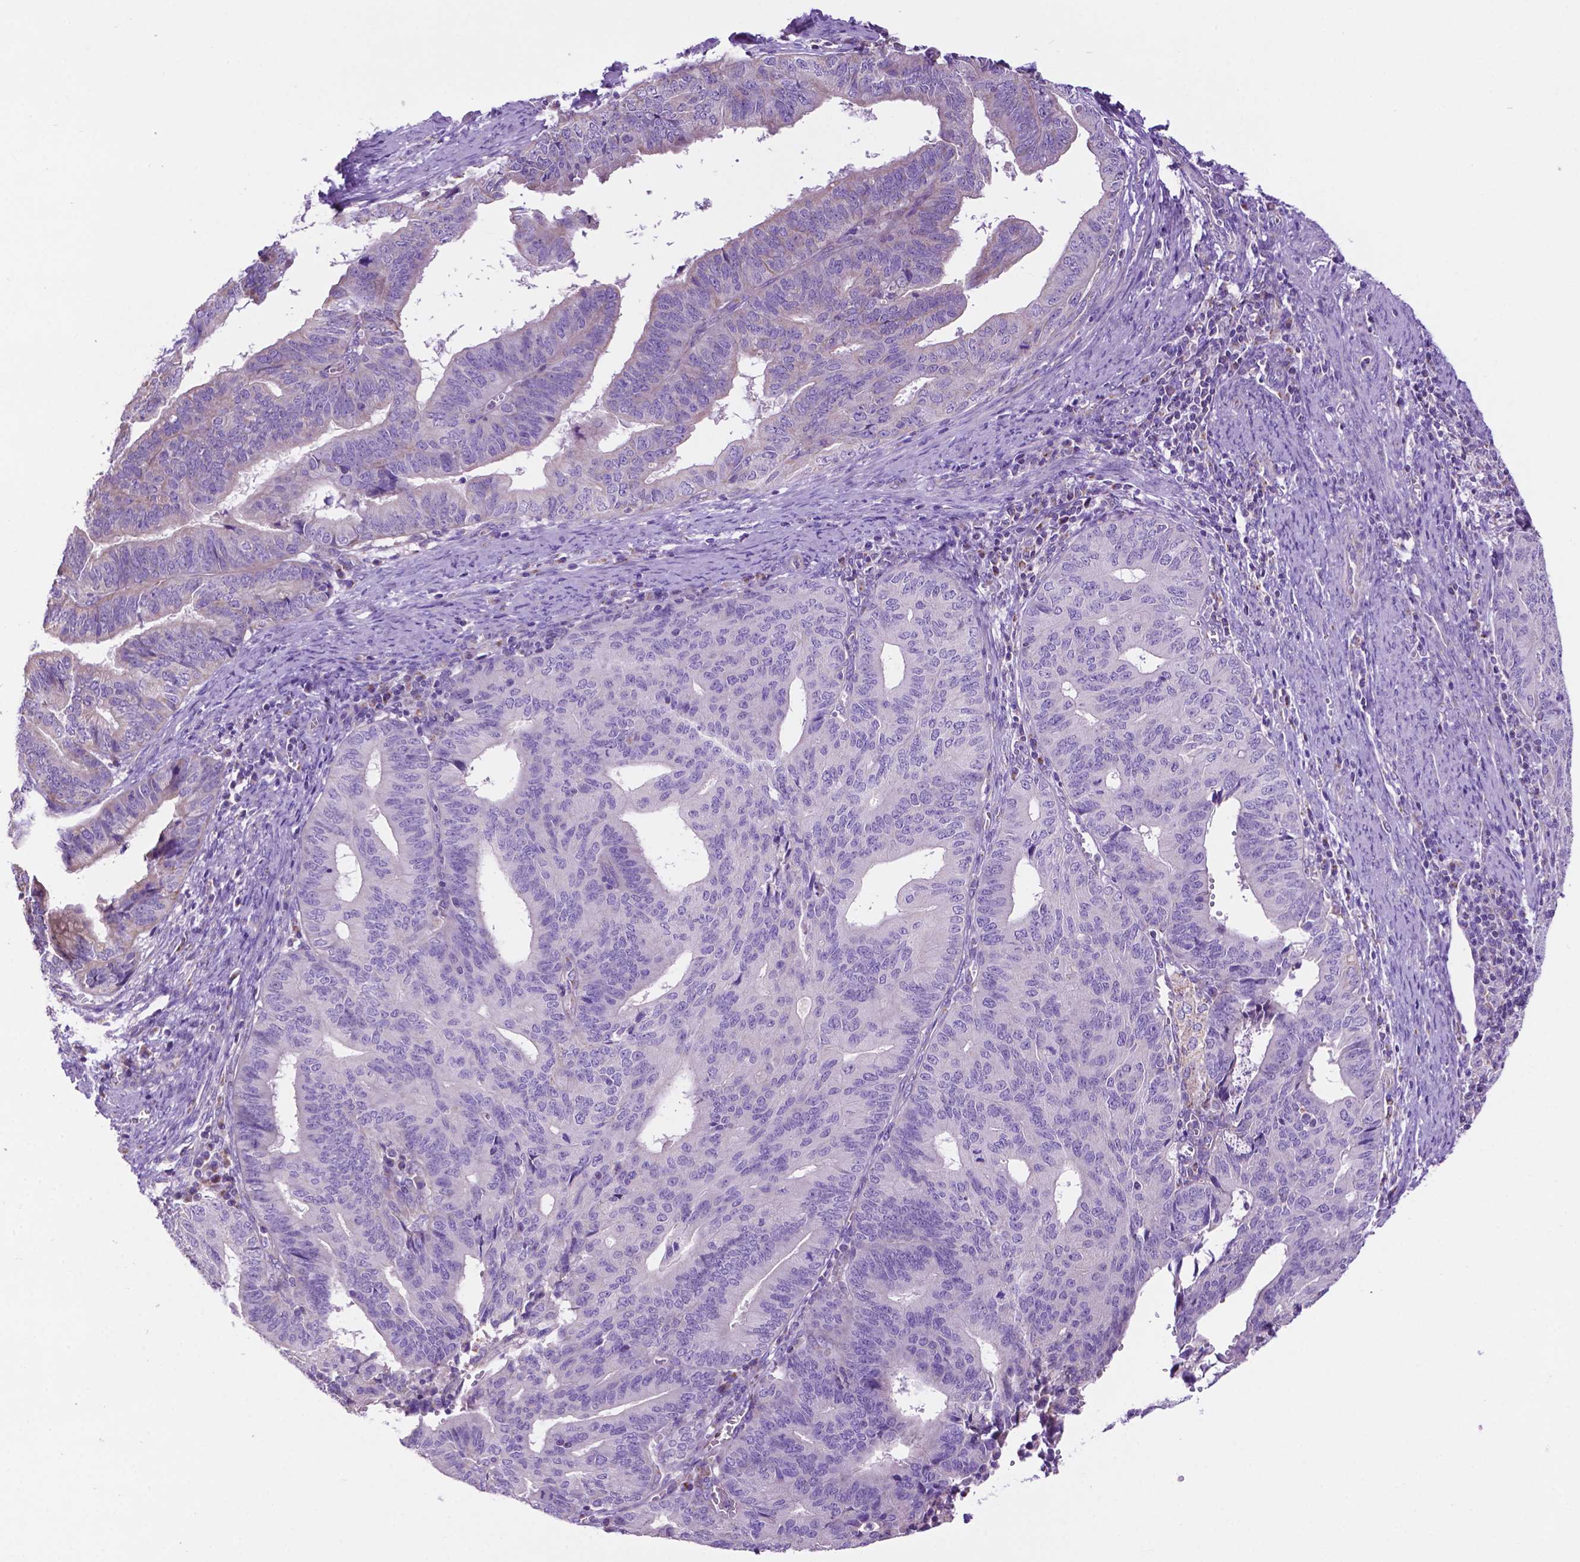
{"staining": {"intensity": "weak", "quantity": "25%-75%", "location": "cytoplasmic/membranous"}, "tissue": "endometrial cancer", "cell_type": "Tumor cells", "image_type": "cancer", "snomed": [{"axis": "morphology", "description": "Adenocarcinoma, NOS"}, {"axis": "topography", "description": "Endometrium"}], "caption": "Human endometrial cancer (adenocarcinoma) stained with a brown dye exhibits weak cytoplasmic/membranous positive staining in about 25%-75% of tumor cells.", "gene": "PHYHIP", "patient": {"sex": "female", "age": 65}}